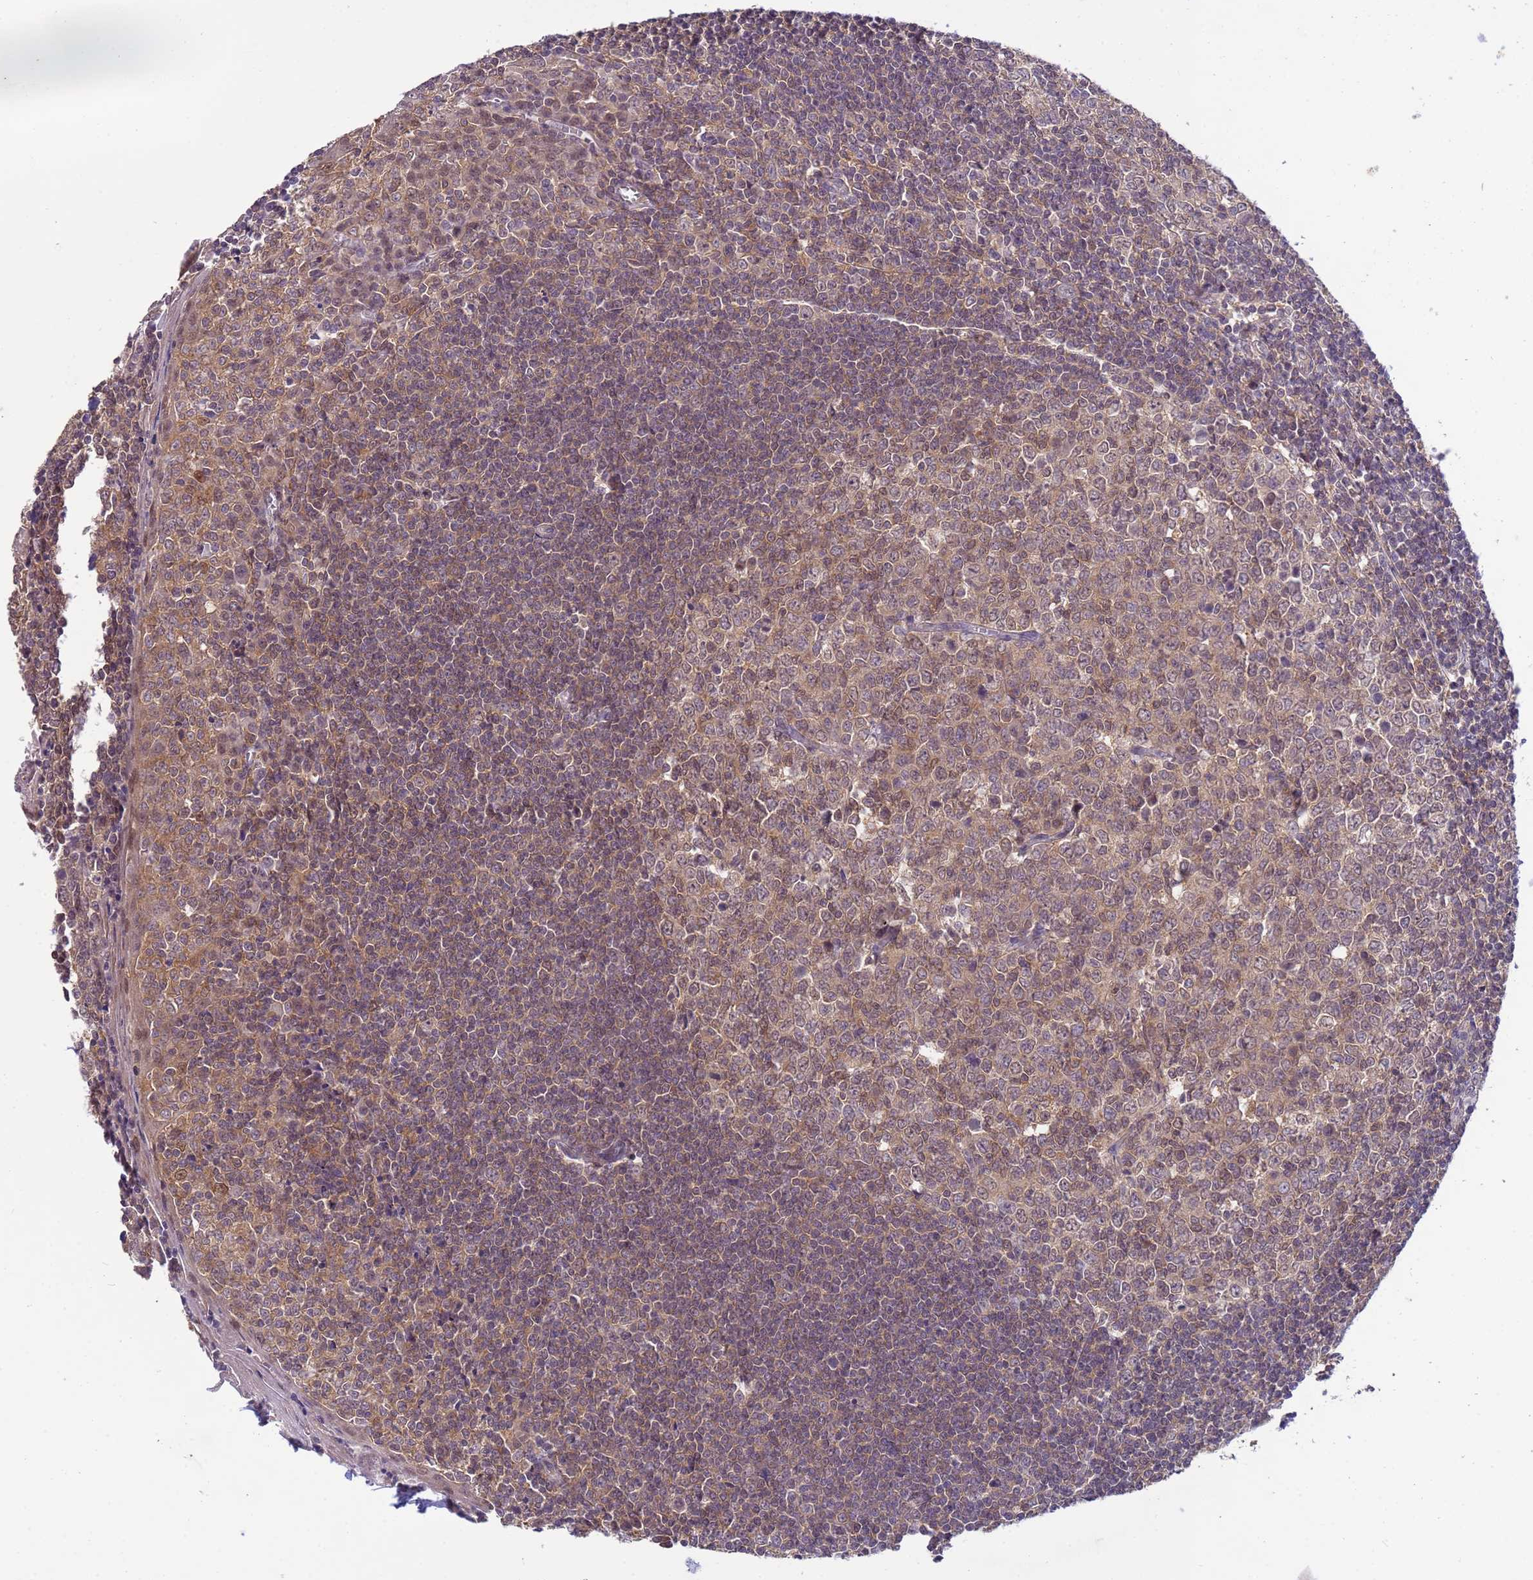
{"staining": {"intensity": "weak", "quantity": ">75%", "location": "cytoplasmic/membranous,nuclear"}, "tissue": "tonsil", "cell_type": "Germinal center cells", "image_type": "normal", "snomed": [{"axis": "morphology", "description": "Normal tissue, NOS"}, {"axis": "topography", "description": "Tonsil"}], "caption": "Protein positivity by immunohistochemistry reveals weak cytoplasmic/membranous,nuclear positivity in about >75% of germinal center cells in normal tonsil.", "gene": "NPEPPS", "patient": {"sex": "male", "age": 27}}